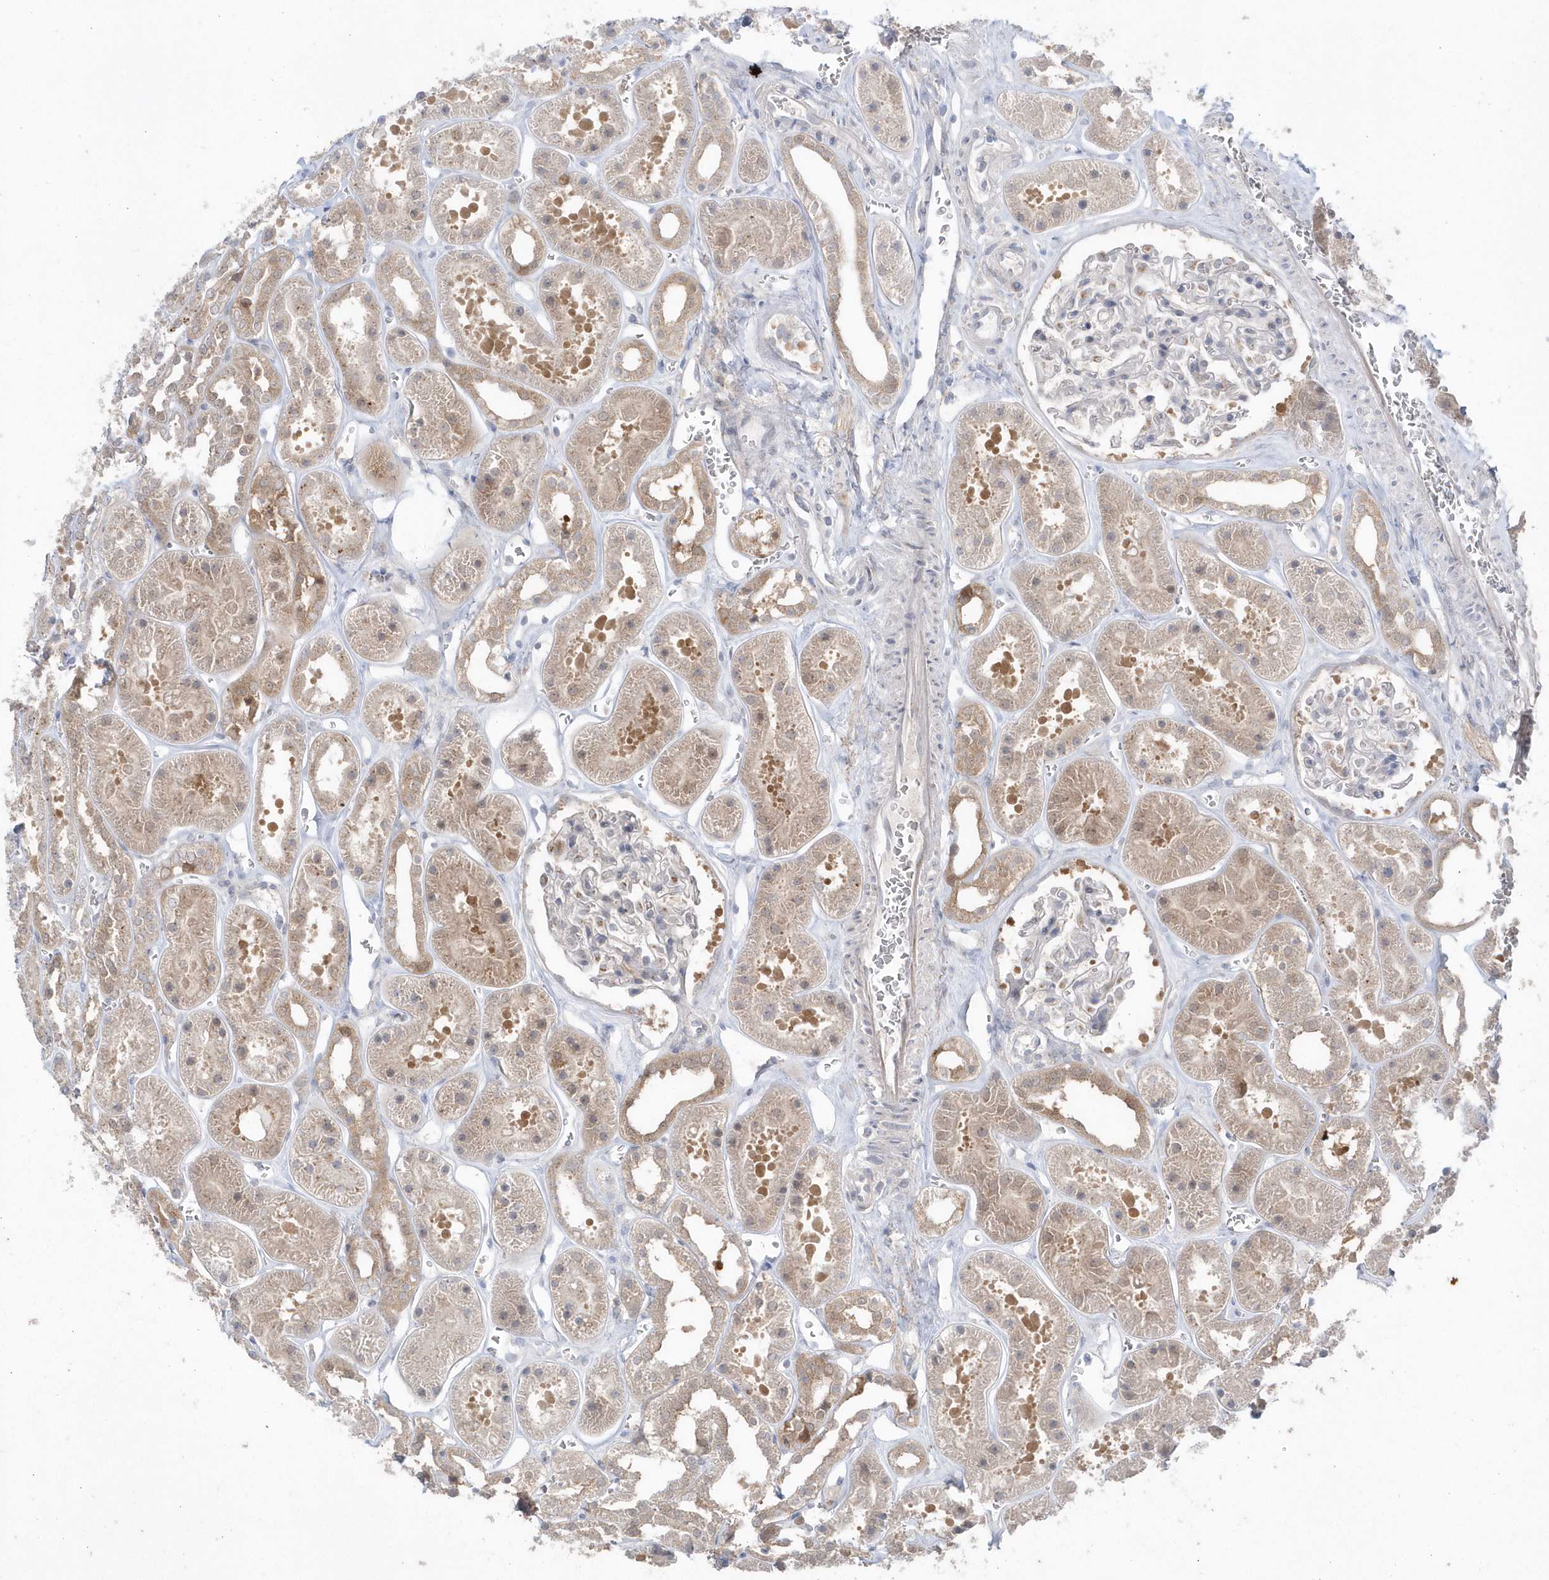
{"staining": {"intensity": "negative", "quantity": "none", "location": "none"}, "tissue": "kidney", "cell_type": "Cells in glomeruli", "image_type": "normal", "snomed": [{"axis": "morphology", "description": "Normal tissue, NOS"}, {"axis": "topography", "description": "Kidney"}], "caption": "Cells in glomeruli show no significant protein expression in normal kidney. The staining was performed using DAB (3,3'-diaminobenzidine) to visualize the protein expression in brown, while the nuclei were stained in blue with hematoxylin (Magnification: 20x).", "gene": "GEMIN6", "patient": {"sex": "female", "age": 41}}